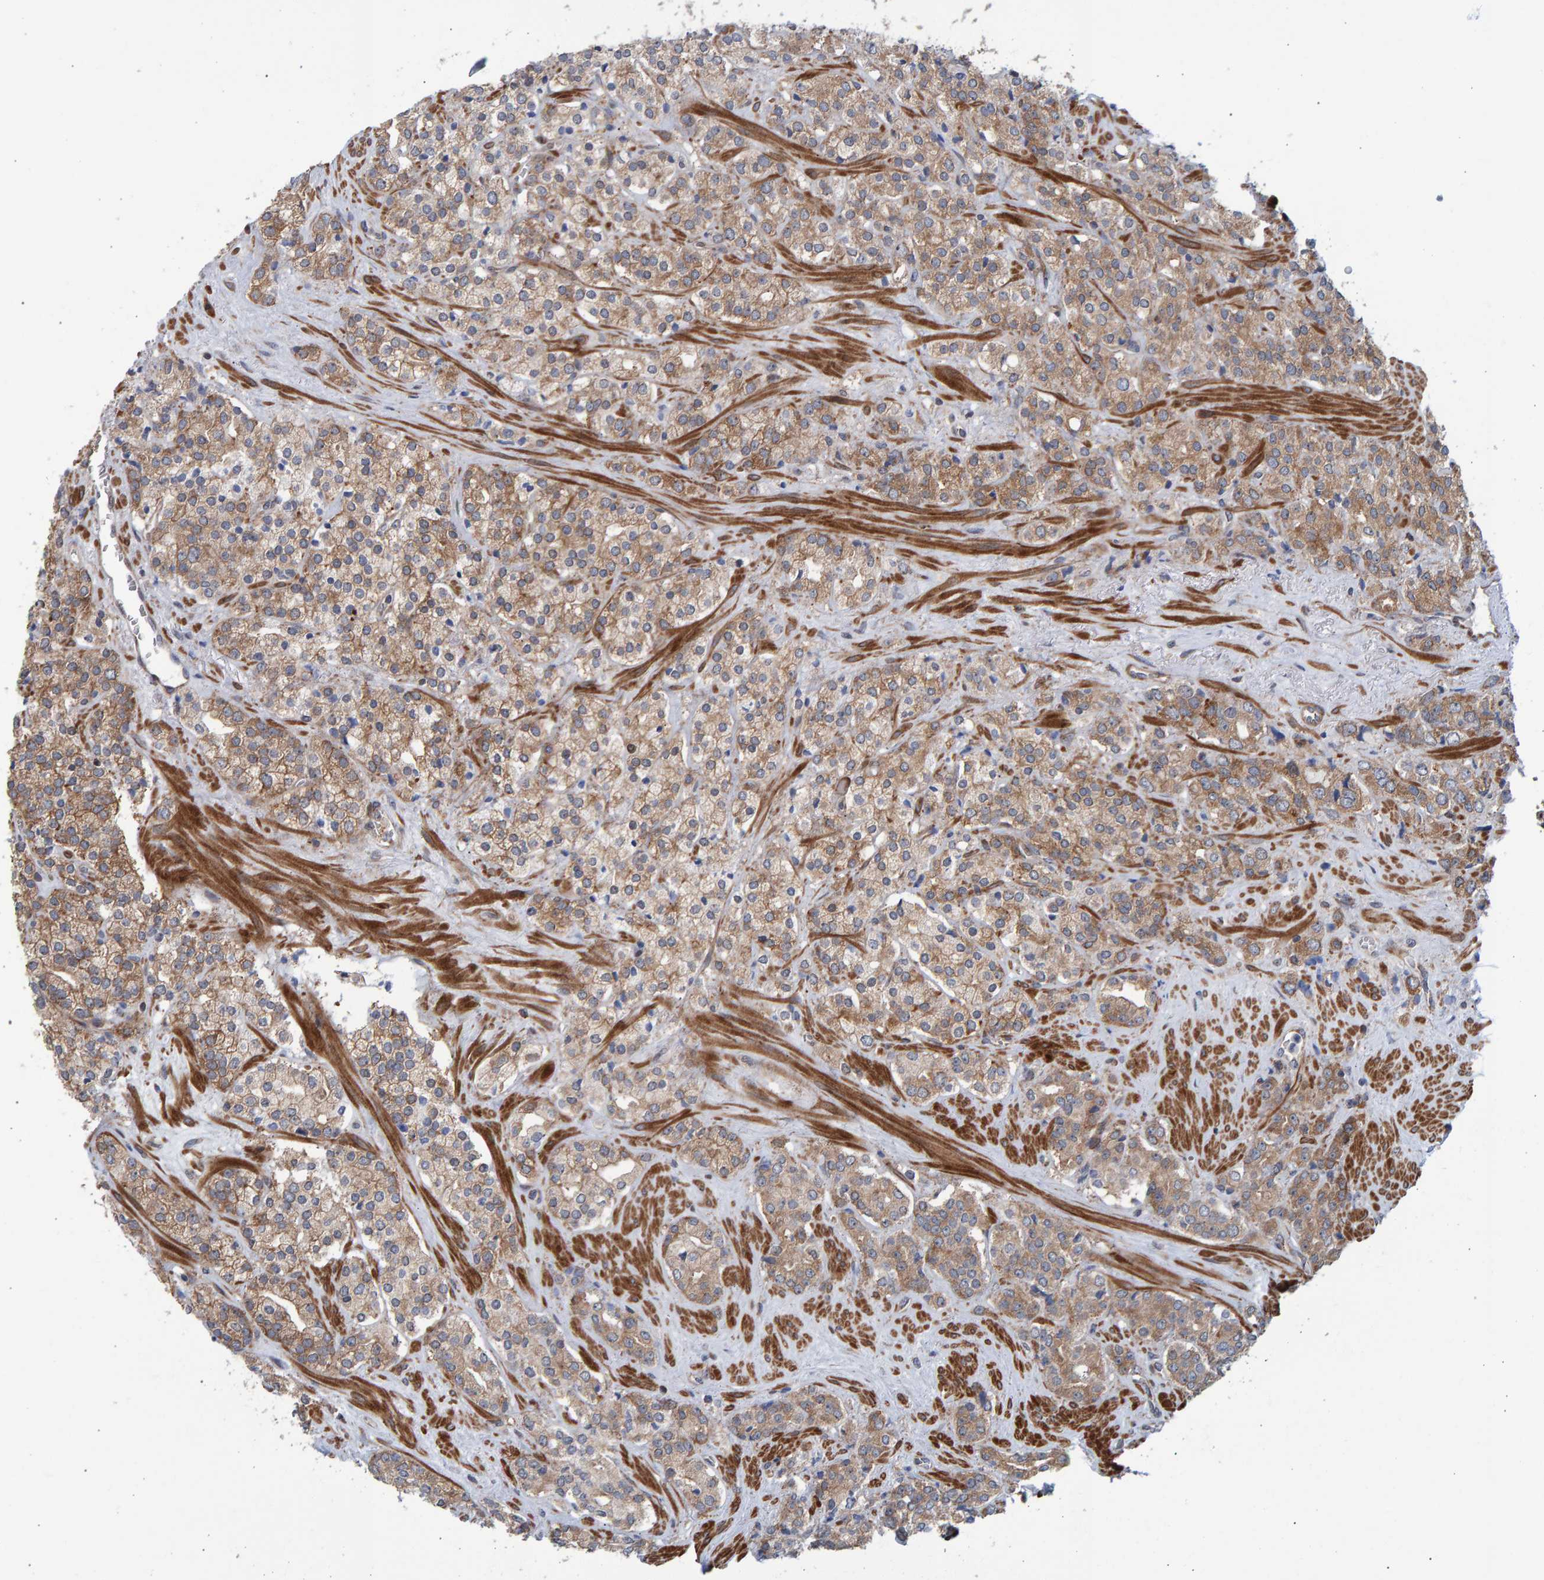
{"staining": {"intensity": "weak", "quantity": ">75%", "location": "cytoplasmic/membranous"}, "tissue": "prostate cancer", "cell_type": "Tumor cells", "image_type": "cancer", "snomed": [{"axis": "morphology", "description": "Adenocarcinoma, High grade"}, {"axis": "topography", "description": "Prostate"}], "caption": "Human prostate cancer (high-grade adenocarcinoma) stained with a brown dye reveals weak cytoplasmic/membranous positive staining in about >75% of tumor cells.", "gene": "LRBA", "patient": {"sex": "male", "age": 71}}